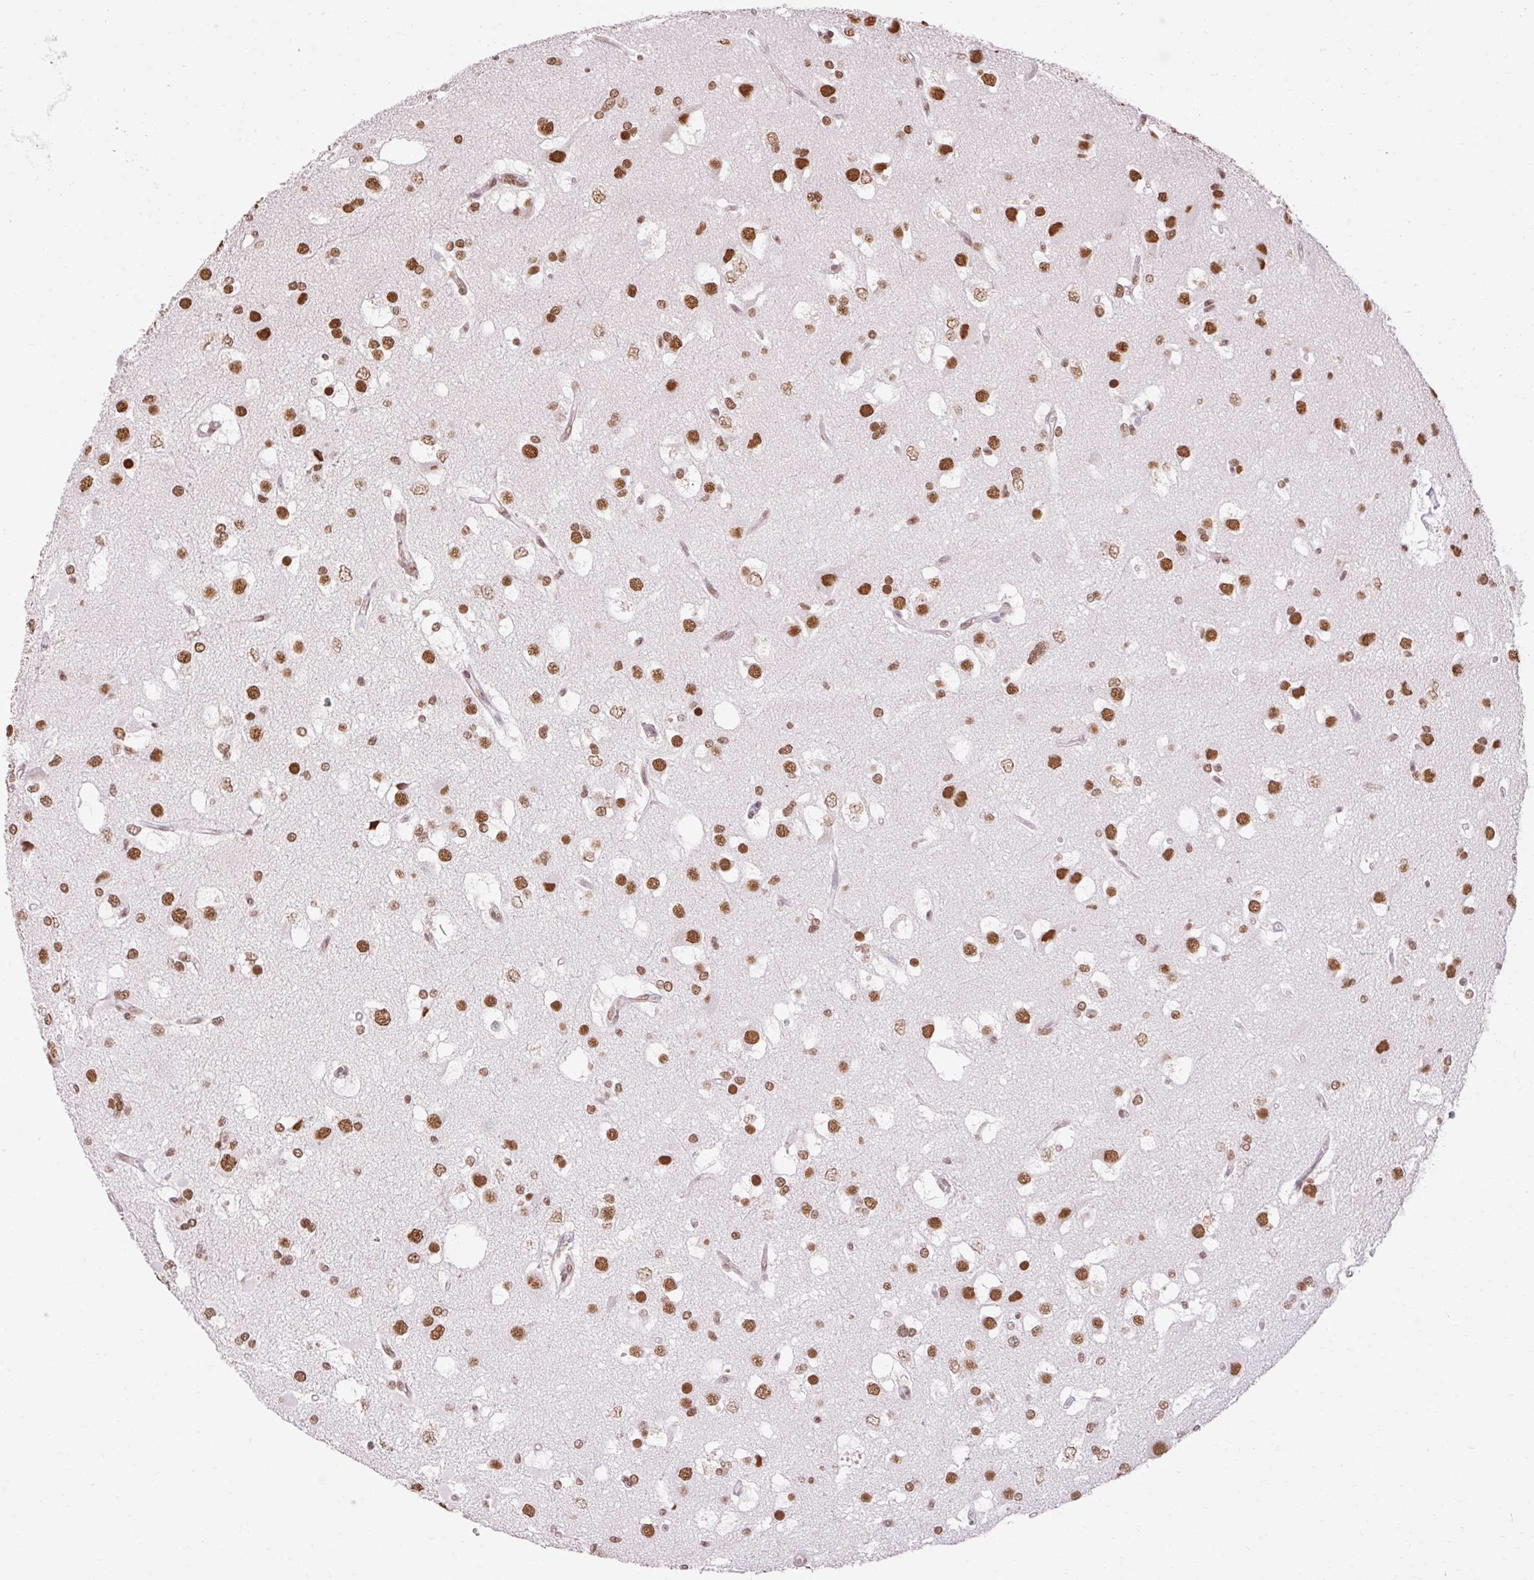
{"staining": {"intensity": "moderate", "quantity": ">75%", "location": "nuclear"}, "tissue": "glioma", "cell_type": "Tumor cells", "image_type": "cancer", "snomed": [{"axis": "morphology", "description": "Glioma, malignant, High grade"}, {"axis": "topography", "description": "Brain"}], "caption": "A high-resolution micrograph shows immunohistochemistry (IHC) staining of high-grade glioma (malignant), which shows moderate nuclear positivity in about >75% of tumor cells.", "gene": "NPIPB12", "patient": {"sex": "male", "age": 53}}